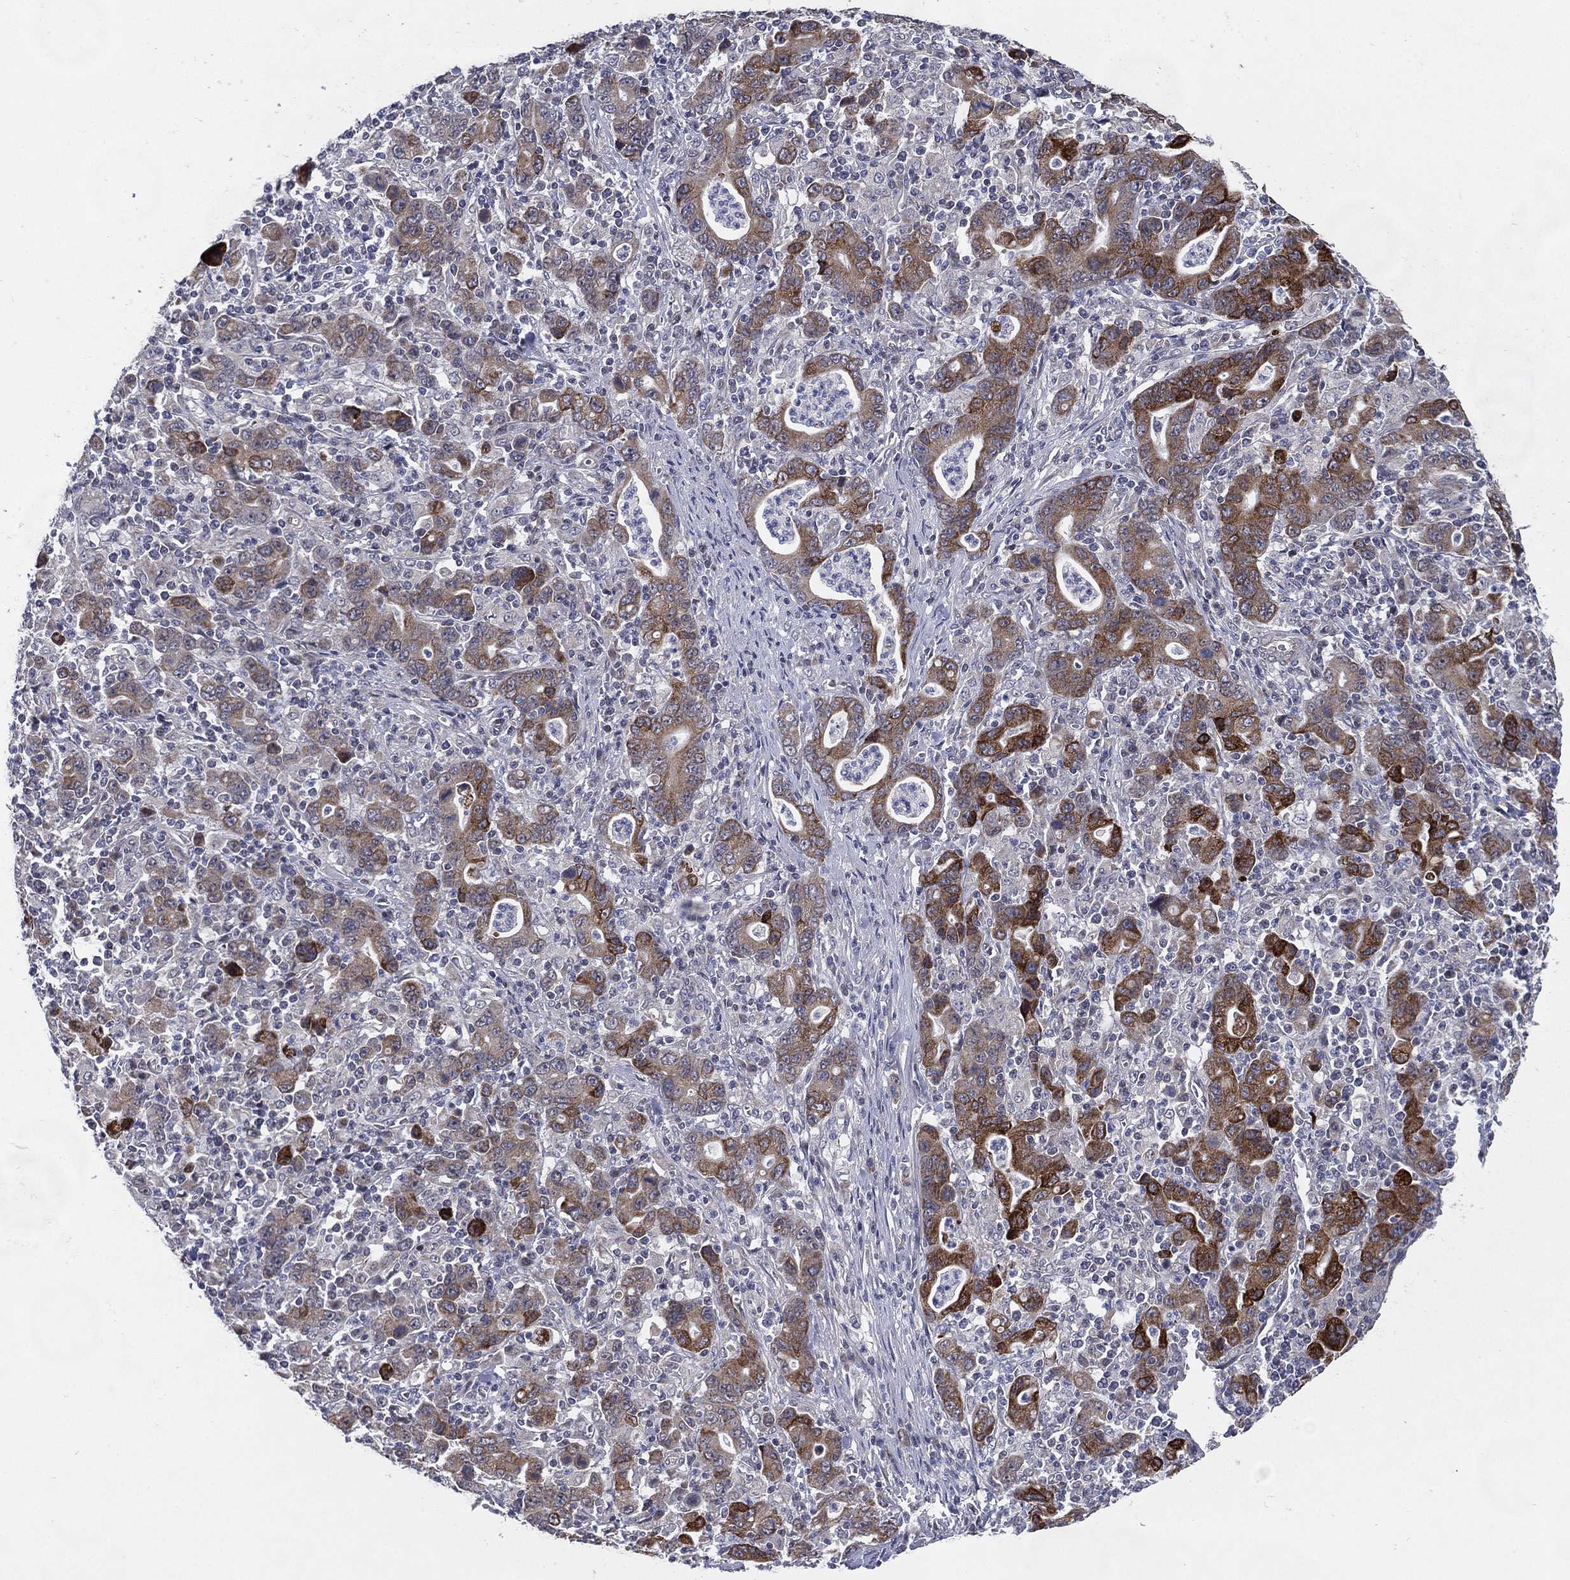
{"staining": {"intensity": "strong", "quantity": "25%-75%", "location": "cytoplasmic/membranous"}, "tissue": "stomach cancer", "cell_type": "Tumor cells", "image_type": "cancer", "snomed": [{"axis": "morphology", "description": "Adenocarcinoma, NOS"}, {"axis": "topography", "description": "Stomach, upper"}], "caption": "Brown immunohistochemical staining in stomach adenocarcinoma exhibits strong cytoplasmic/membranous staining in about 25%-75% of tumor cells.", "gene": "KAT14", "patient": {"sex": "male", "age": 69}}